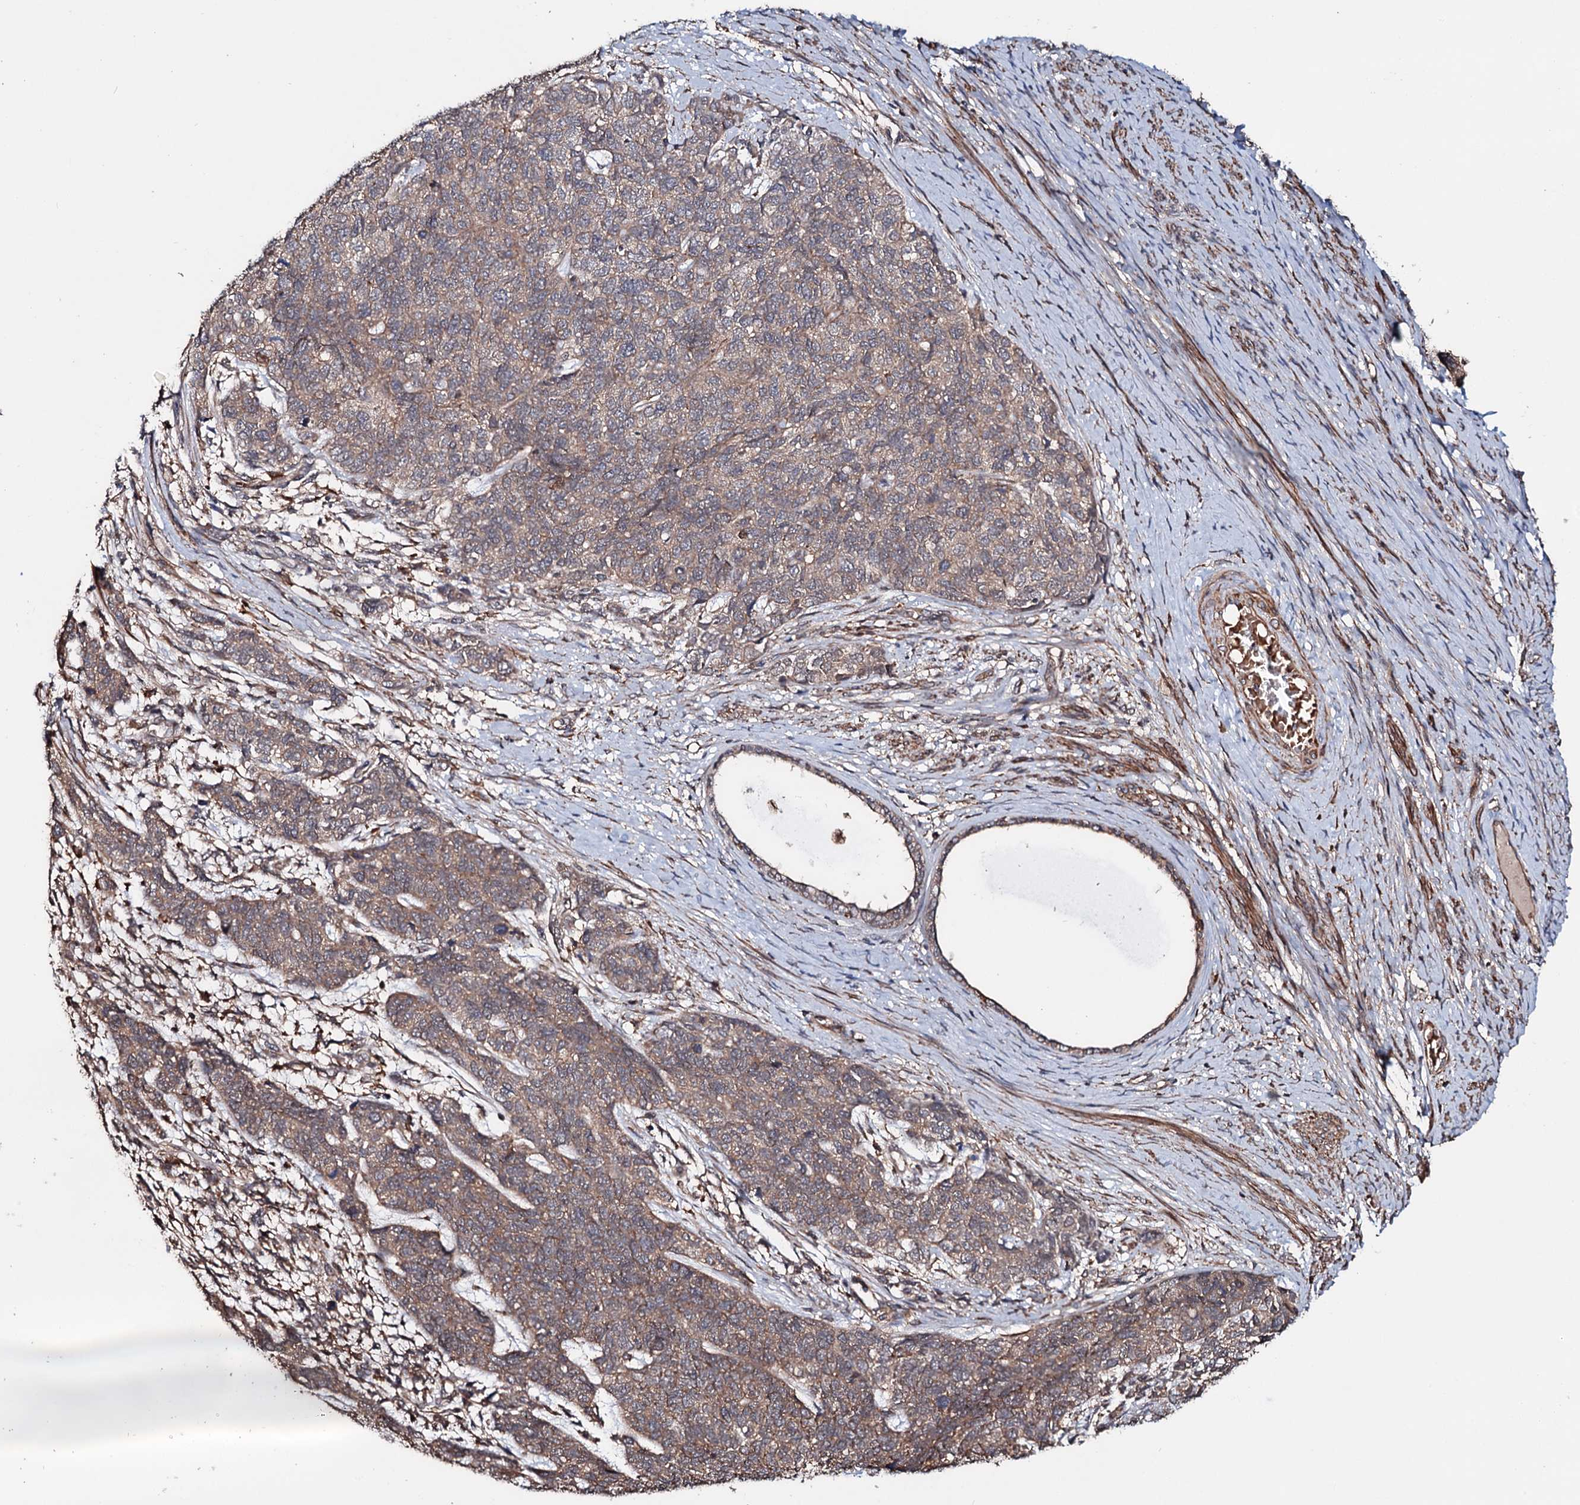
{"staining": {"intensity": "weak", "quantity": ">75%", "location": "cytoplasmic/membranous"}, "tissue": "cervical cancer", "cell_type": "Tumor cells", "image_type": "cancer", "snomed": [{"axis": "morphology", "description": "Squamous cell carcinoma, NOS"}, {"axis": "topography", "description": "Cervix"}], "caption": "This is an image of IHC staining of cervical squamous cell carcinoma, which shows weak positivity in the cytoplasmic/membranous of tumor cells.", "gene": "GRIP1", "patient": {"sex": "female", "age": 63}}